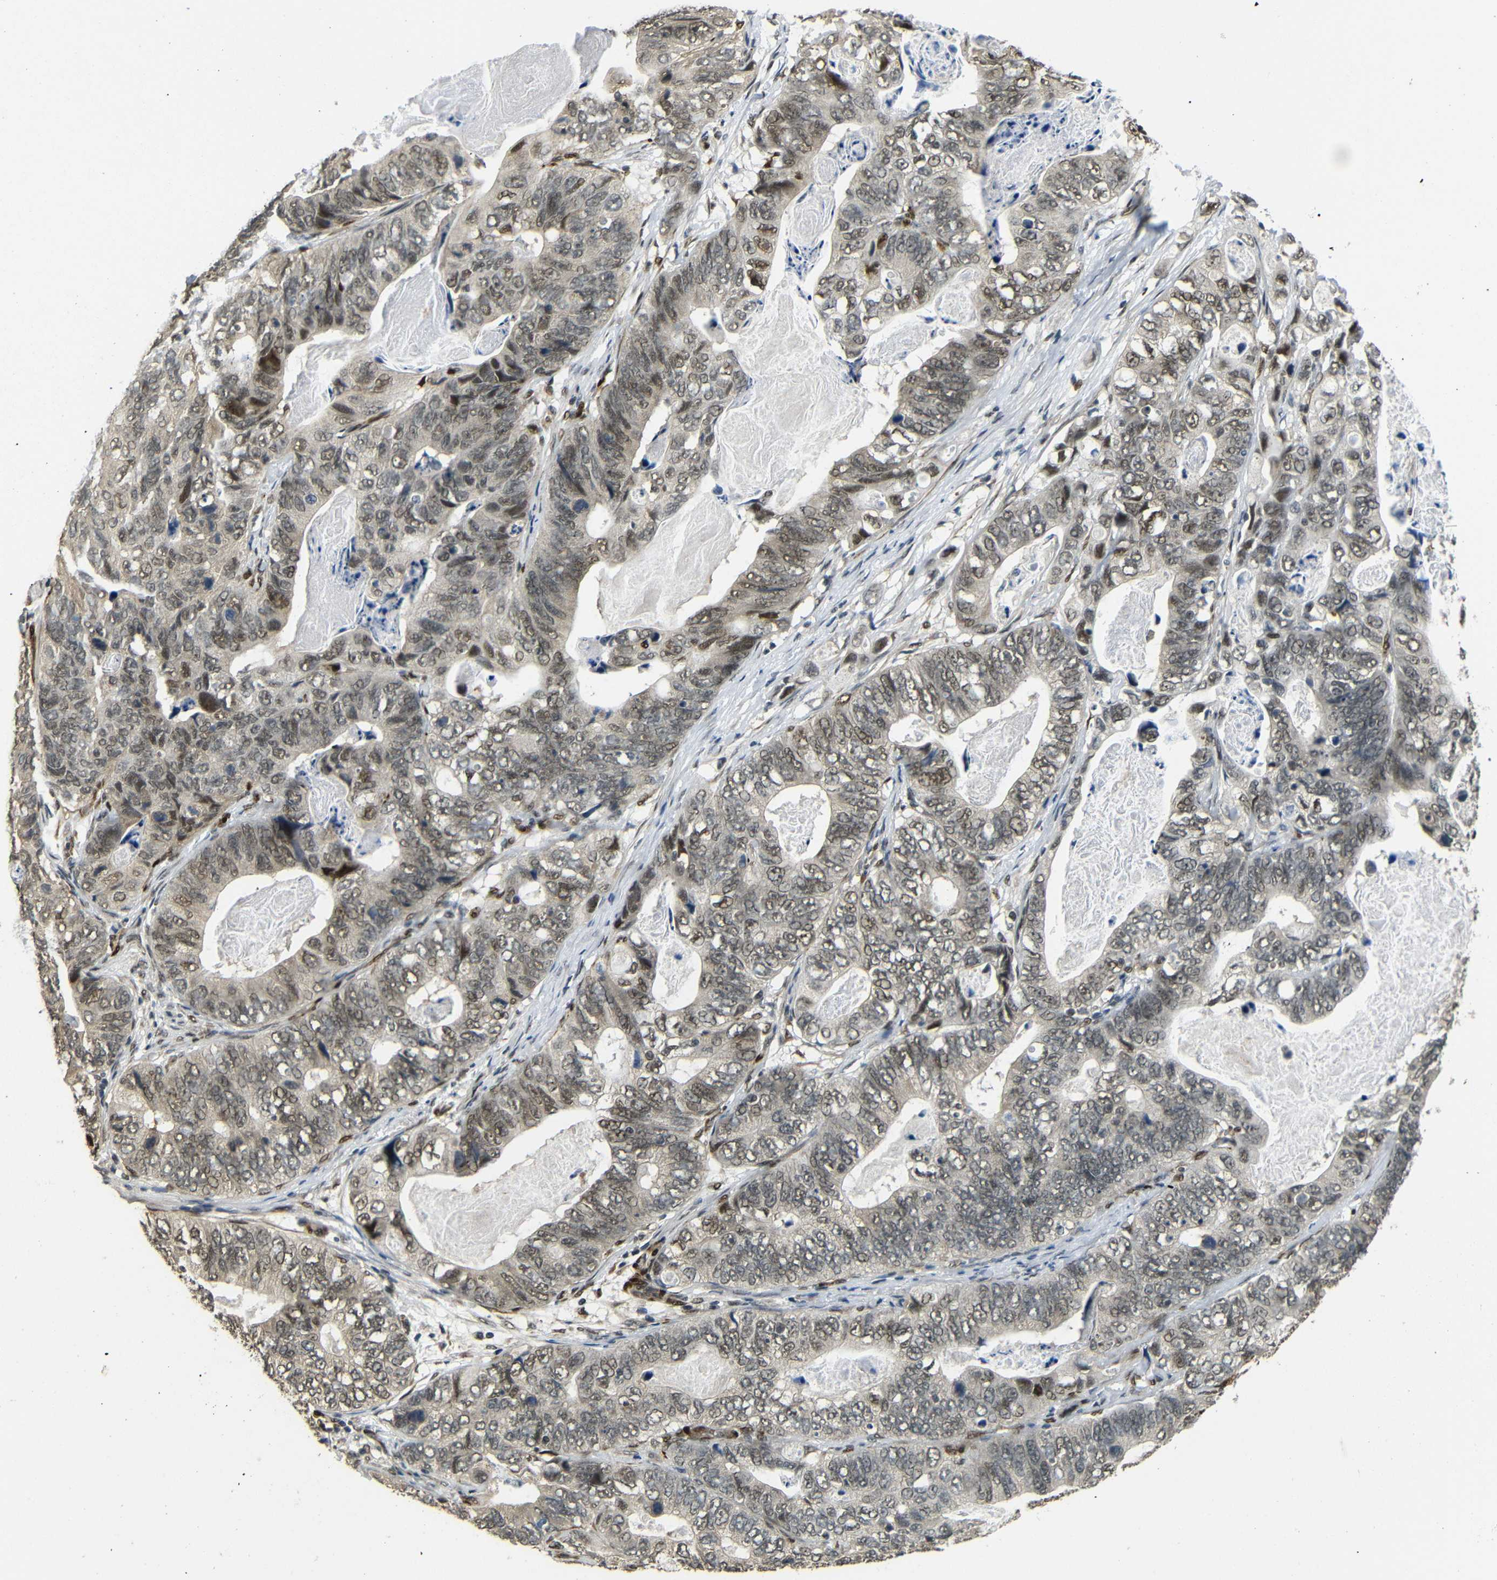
{"staining": {"intensity": "moderate", "quantity": ">75%", "location": "cytoplasmic/membranous,nuclear"}, "tissue": "stomach cancer", "cell_type": "Tumor cells", "image_type": "cancer", "snomed": [{"axis": "morphology", "description": "Adenocarcinoma, NOS"}, {"axis": "topography", "description": "Stomach"}], "caption": "Stomach cancer (adenocarcinoma) stained with a protein marker demonstrates moderate staining in tumor cells.", "gene": "TBX2", "patient": {"sex": "female", "age": 89}}